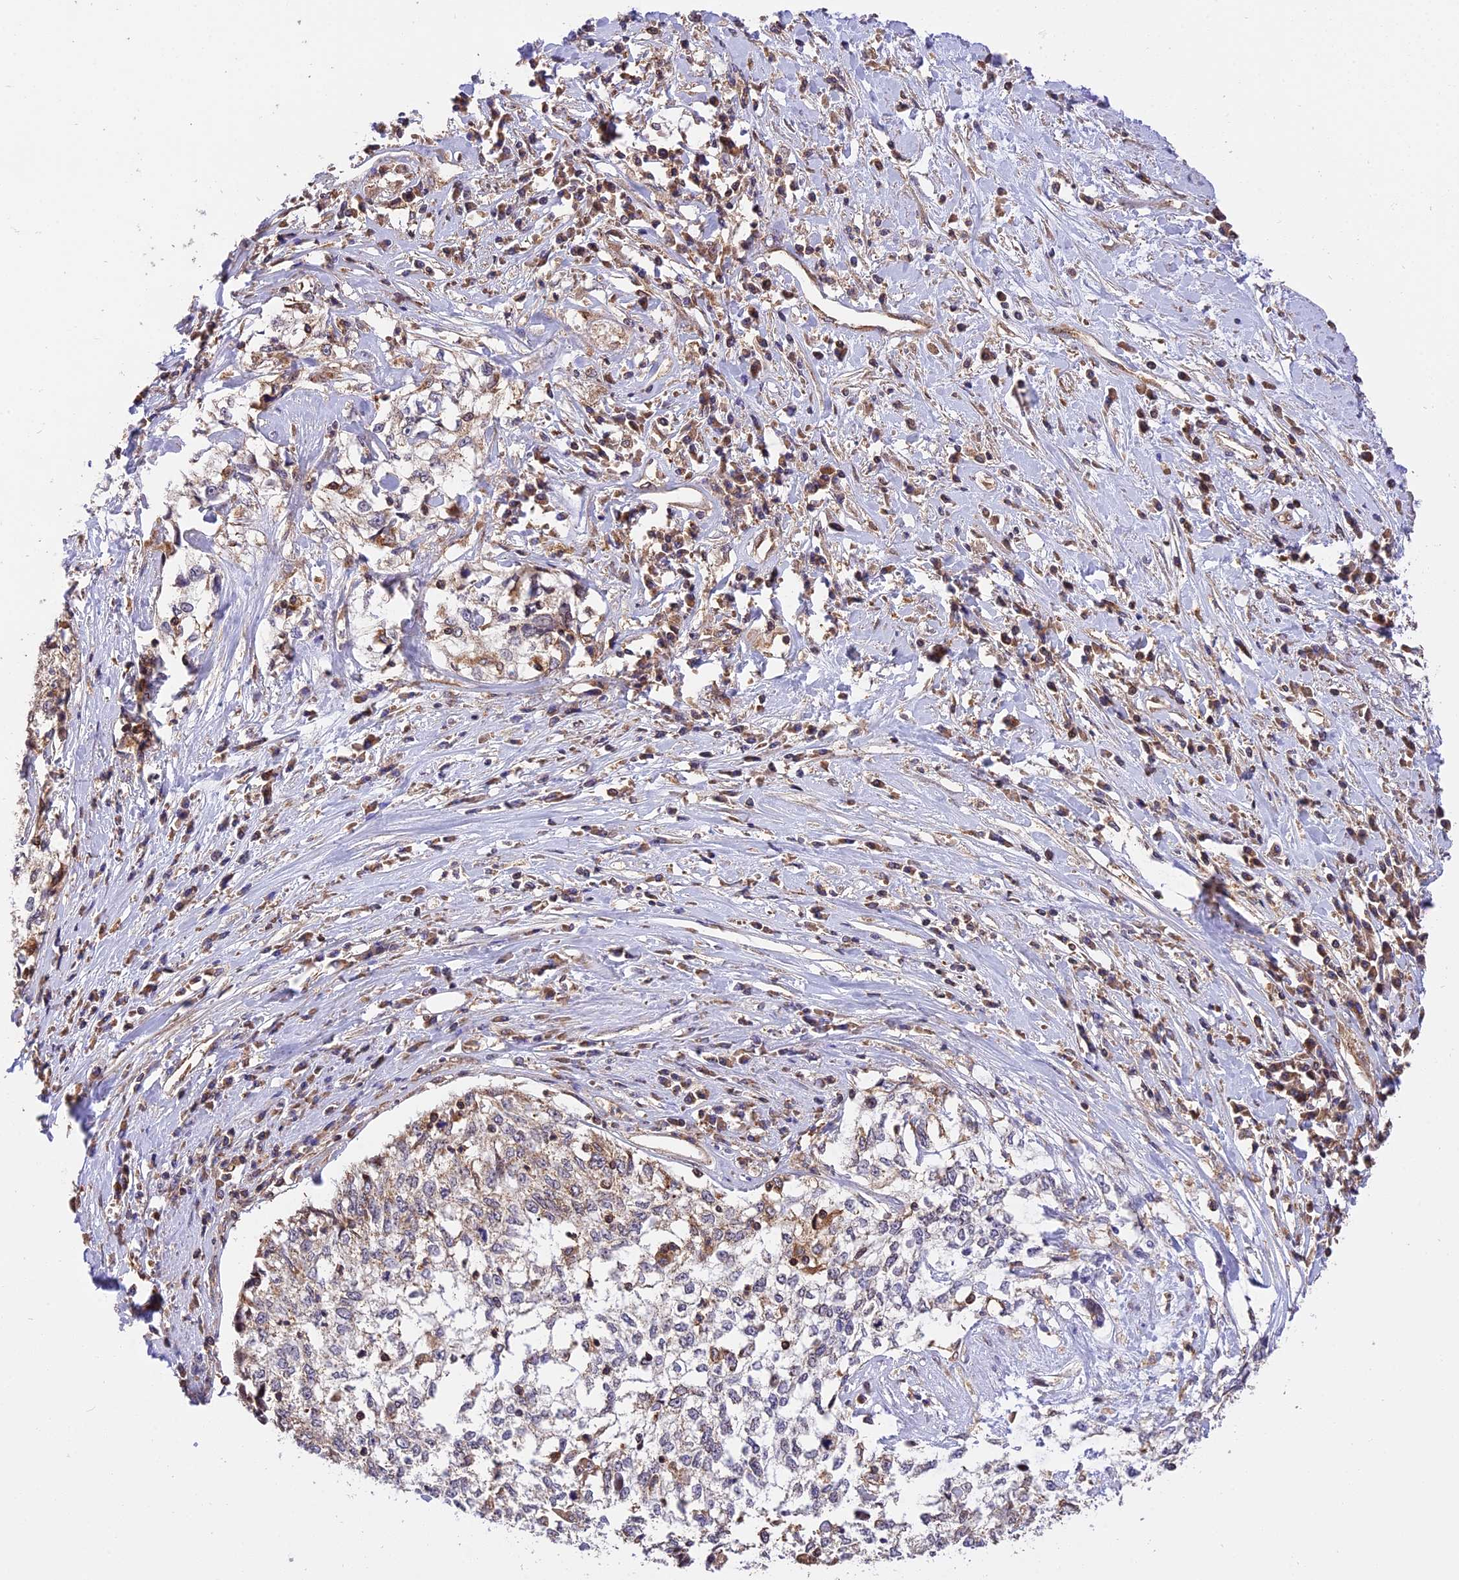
{"staining": {"intensity": "negative", "quantity": "none", "location": "none"}, "tissue": "cervical cancer", "cell_type": "Tumor cells", "image_type": "cancer", "snomed": [{"axis": "morphology", "description": "Squamous cell carcinoma, NOS"}, {"axis": "topography", "description": "Cervix"}], "caption": "DAB immunohistochemical staining of cervical cancer (squamous cell carcinoma) reveals no significant positivity in tumor cells.", "gene": "PEX3", "patient": {"sex": "female", "age": 57}}